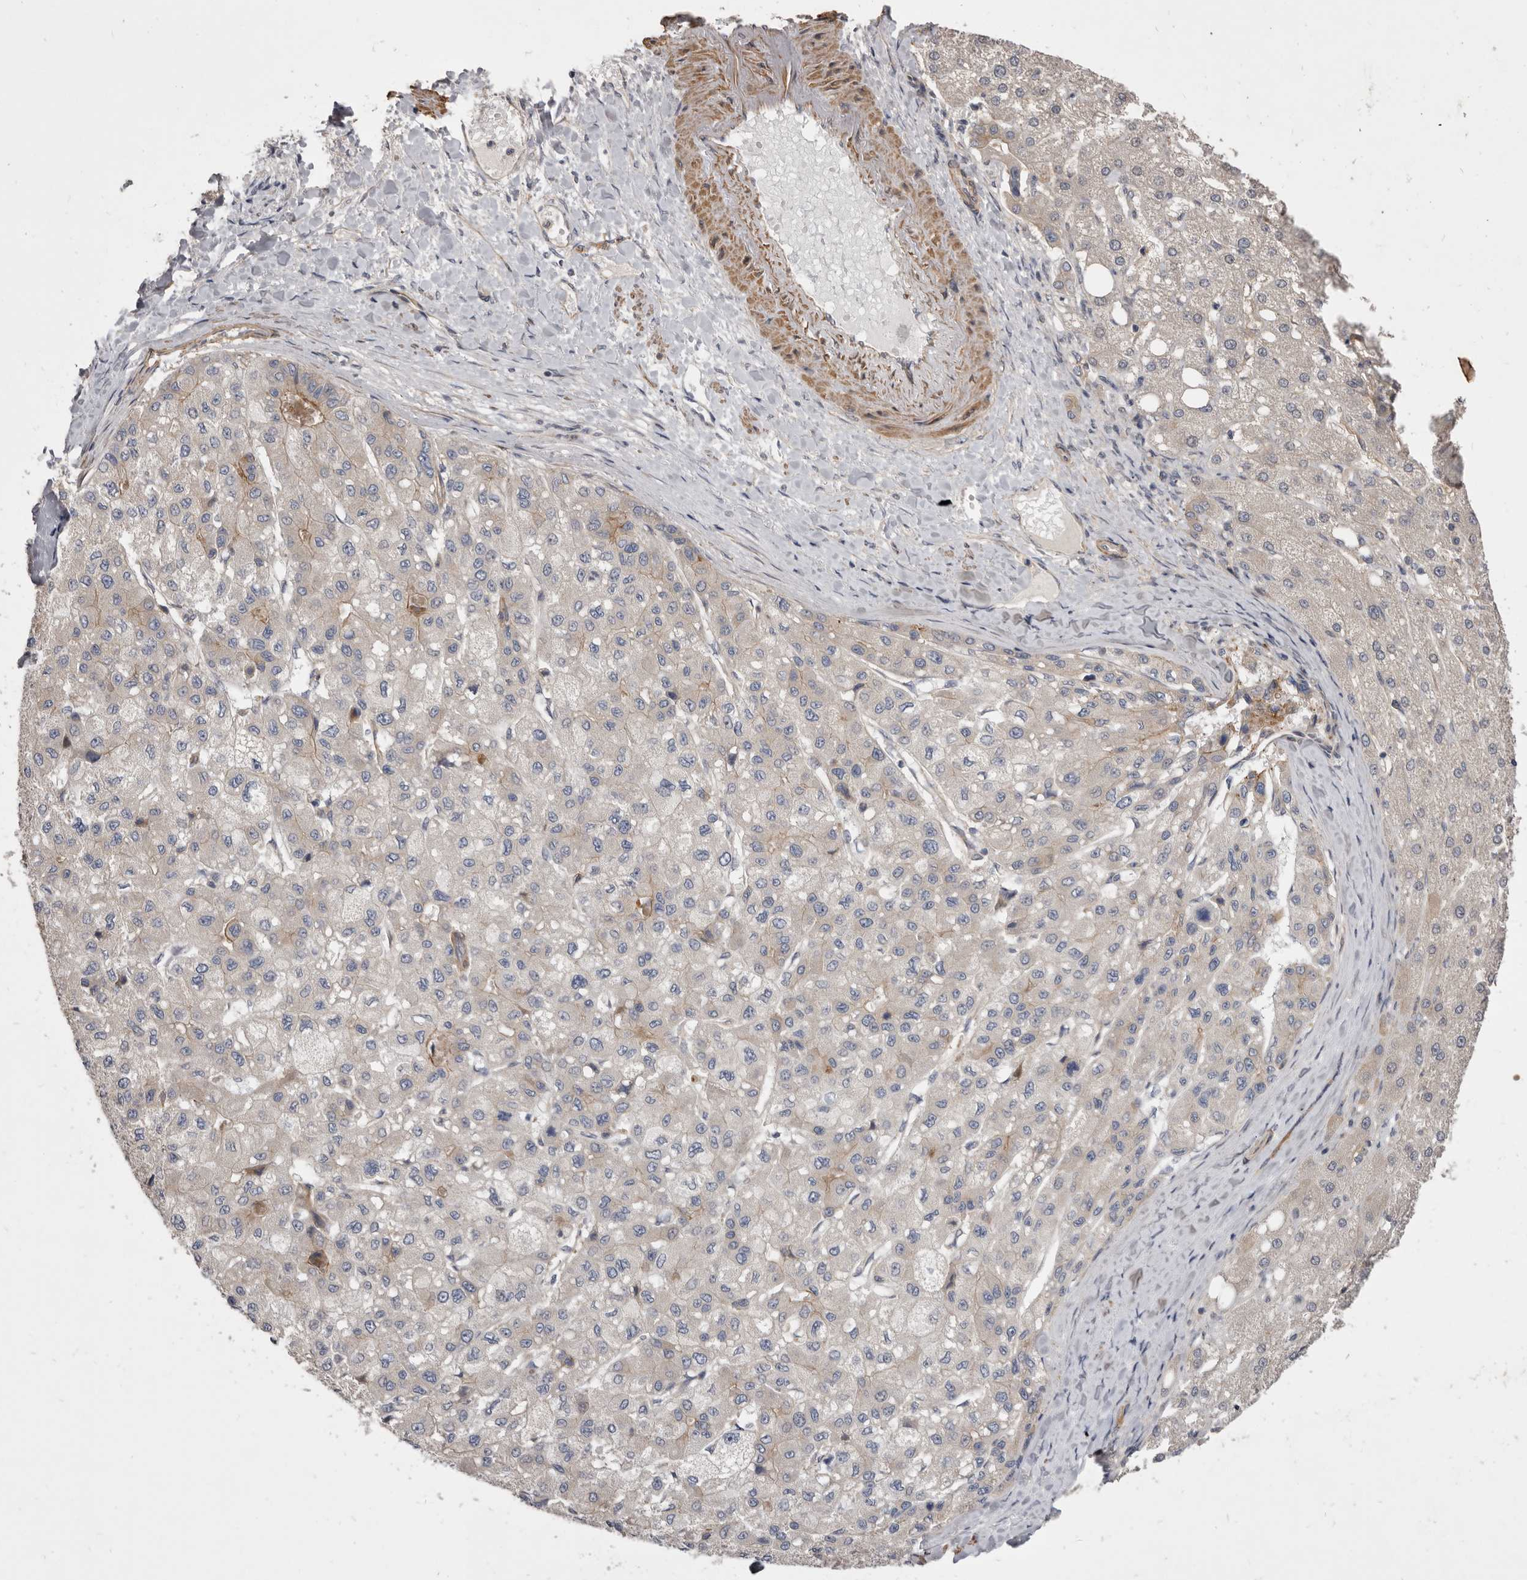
{"staining": {"intensity": "weak", "quantity": "<25%", "location": "cytoplasmic/membranous"}, "tissue": "liver cancer", "cell_type": "Tumor cells", "image_type": "cancer", "snomed": [{"axis": "morphology", "description": "Carcinoma, Hepatocellular, NOS"}, {"axis": "topography", "description": "Liver"}], "caption": "Immunohistochemical staining of human liver cancer (hepatocellular carcinoma) exhibits no significant staining in tumor cells.", "gene": "VPS45", "patient": {"sex": "male", "age": 80}}